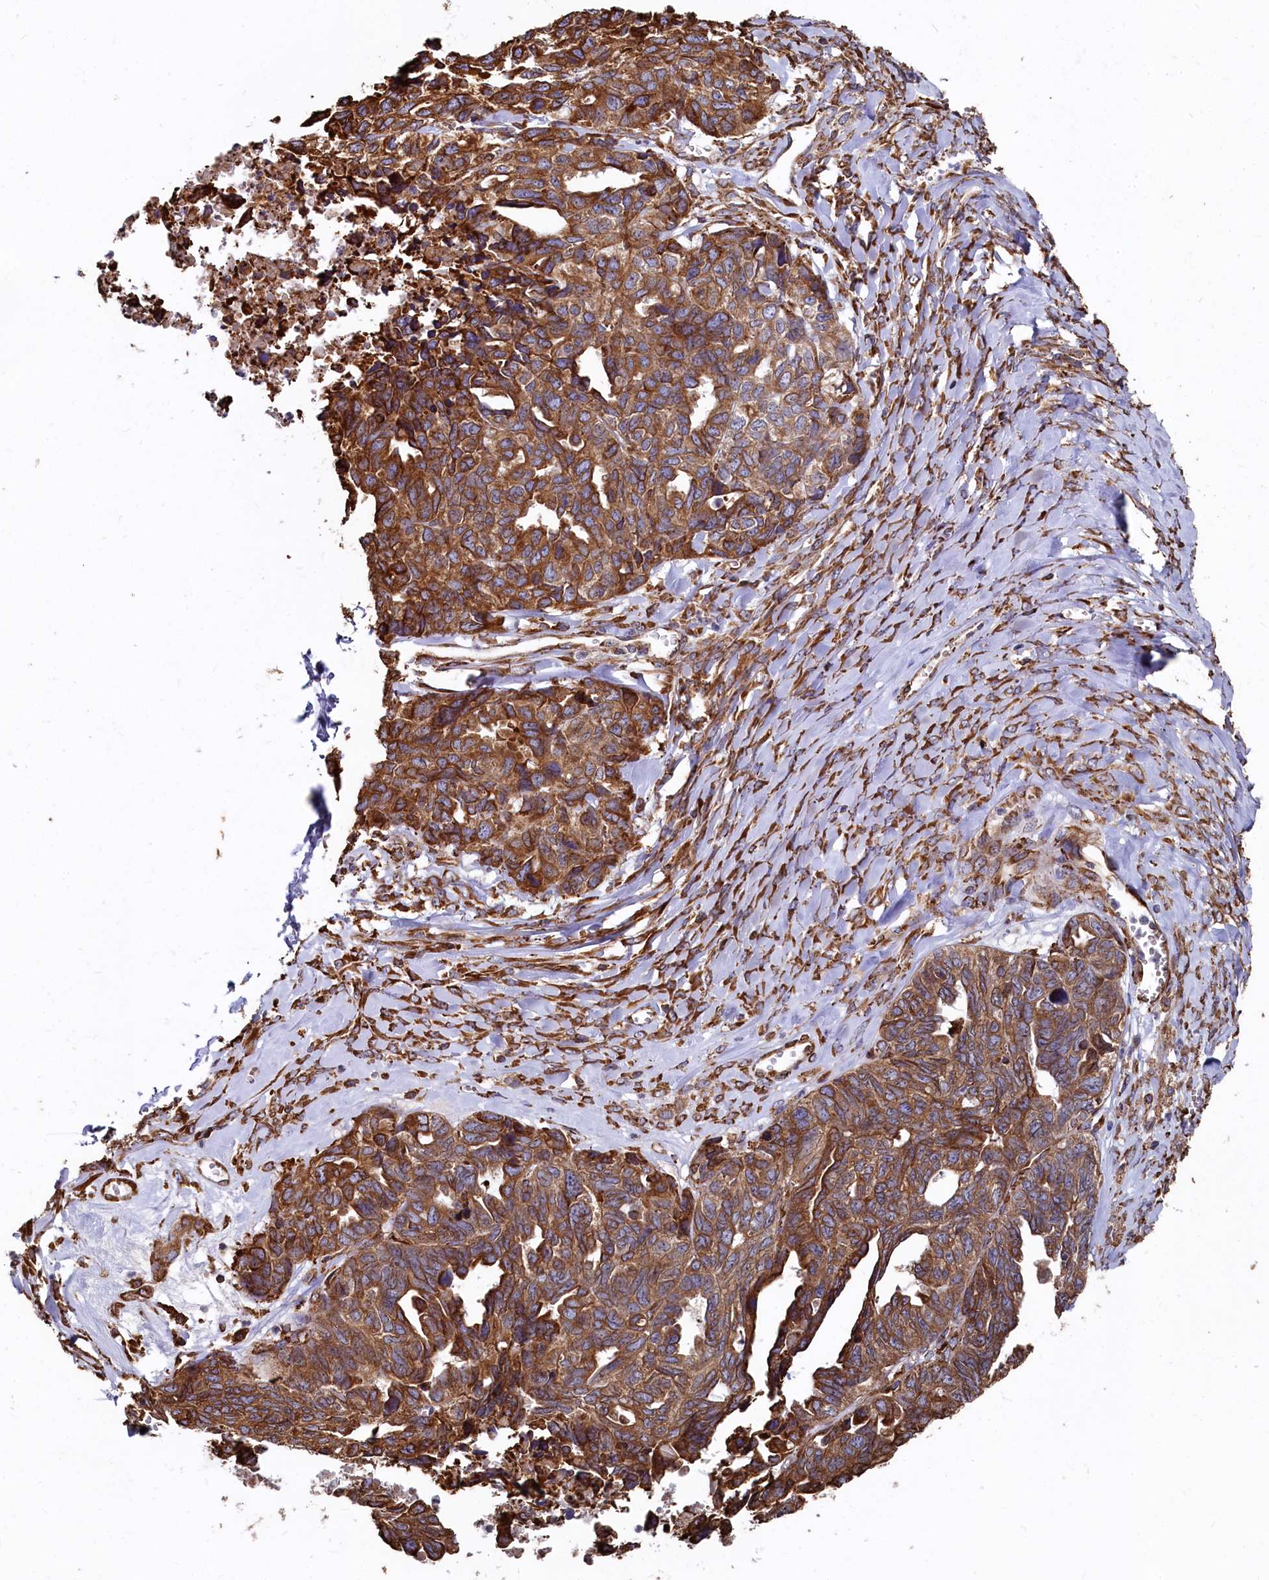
{"staining": {"intensity": "strong", "quantity": ">75%", "location": "cytoplasmic/membranous"}, "tissue": "ovarian cancer", "cell_type": "Tumor cells", "image_type": "cancer", "snomed": [{"axis": "morphology", "description": "Cystadenocarcinoma, serous, NOS"}, {"axis": "topography", "description": "Ovary"}], "caption": "Ovarian cancer stained with immunohistochemistry reveals strong cytoplasmic/membranous expression in about >75% of tumor cells.", "gene": "NEURL1B", "patient": {"sex": "female", "age": 79}}